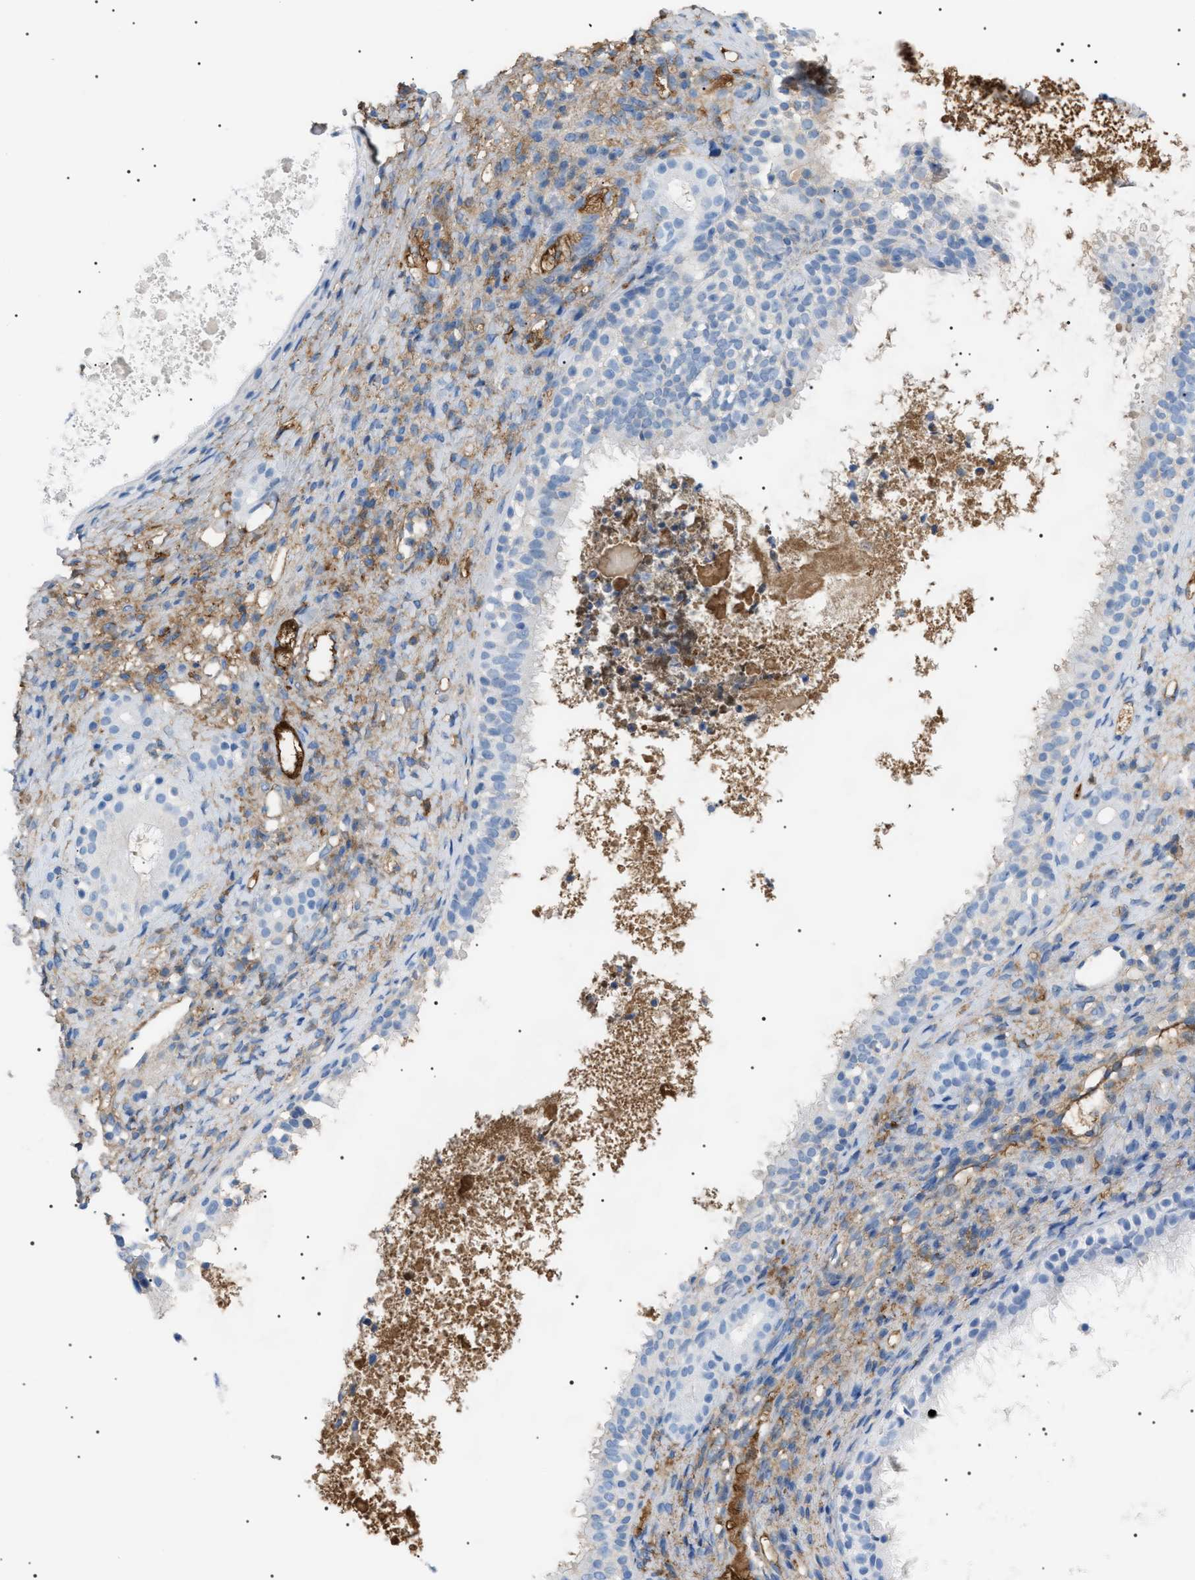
{"staining": {"intensity": "negative", "quantity": "none", "location": "none"}, "tissue": "nasopharynx", "cell_type": "Respiratory epithelial cells", "image_type": "normal", "snomed": [{"axis": "morphology", "description": "Normal tissue, NOS"}, {"axis": "topography", "description": "Nasopharynx"}], "caption": "A photomicrograph of human nasopharynx is negative for staining in respiratory epithelial cells.", "gene": "LPA", "patient": {"sex": "male", "age": 22}}